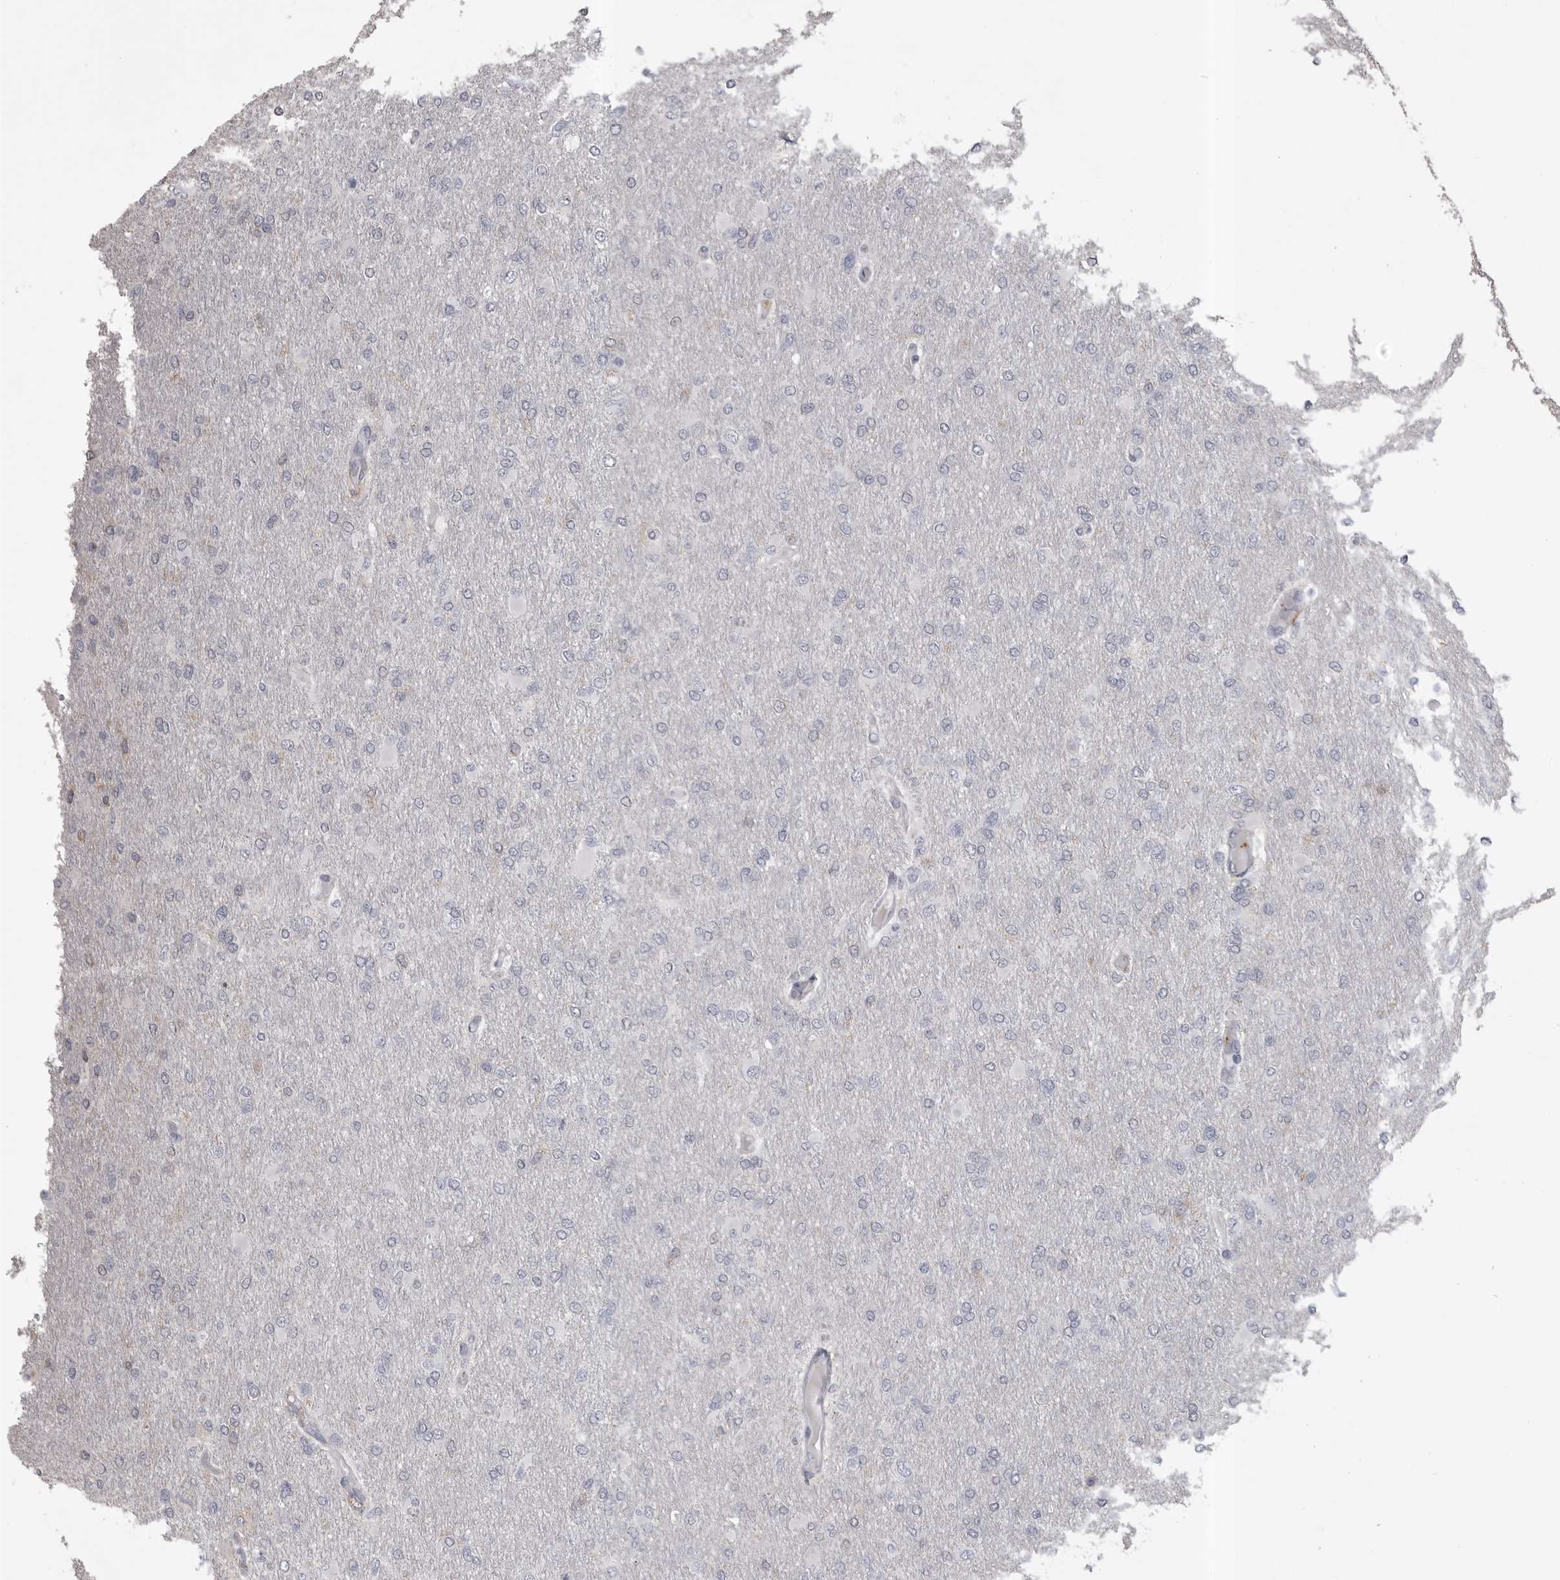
{"staining": {"intensity": "negative", "quantity": "none", "location": "none"}, "tissue": "glioma", "cell_type": "Tumor cells", "image_type": "cancer", "snomed": [{"axis": "morphology", "description": "Glioma, malignant, High grade"}, {"axis": "topography", "description": "Cerebral cortex"}], "caption": "DAB immunohistochemical staining of human malignant high-grade glioma demonstrates no significant staining in tumor cells.", "gene": "CMTM6", "patient": {"sex": "female", "age": 36}}